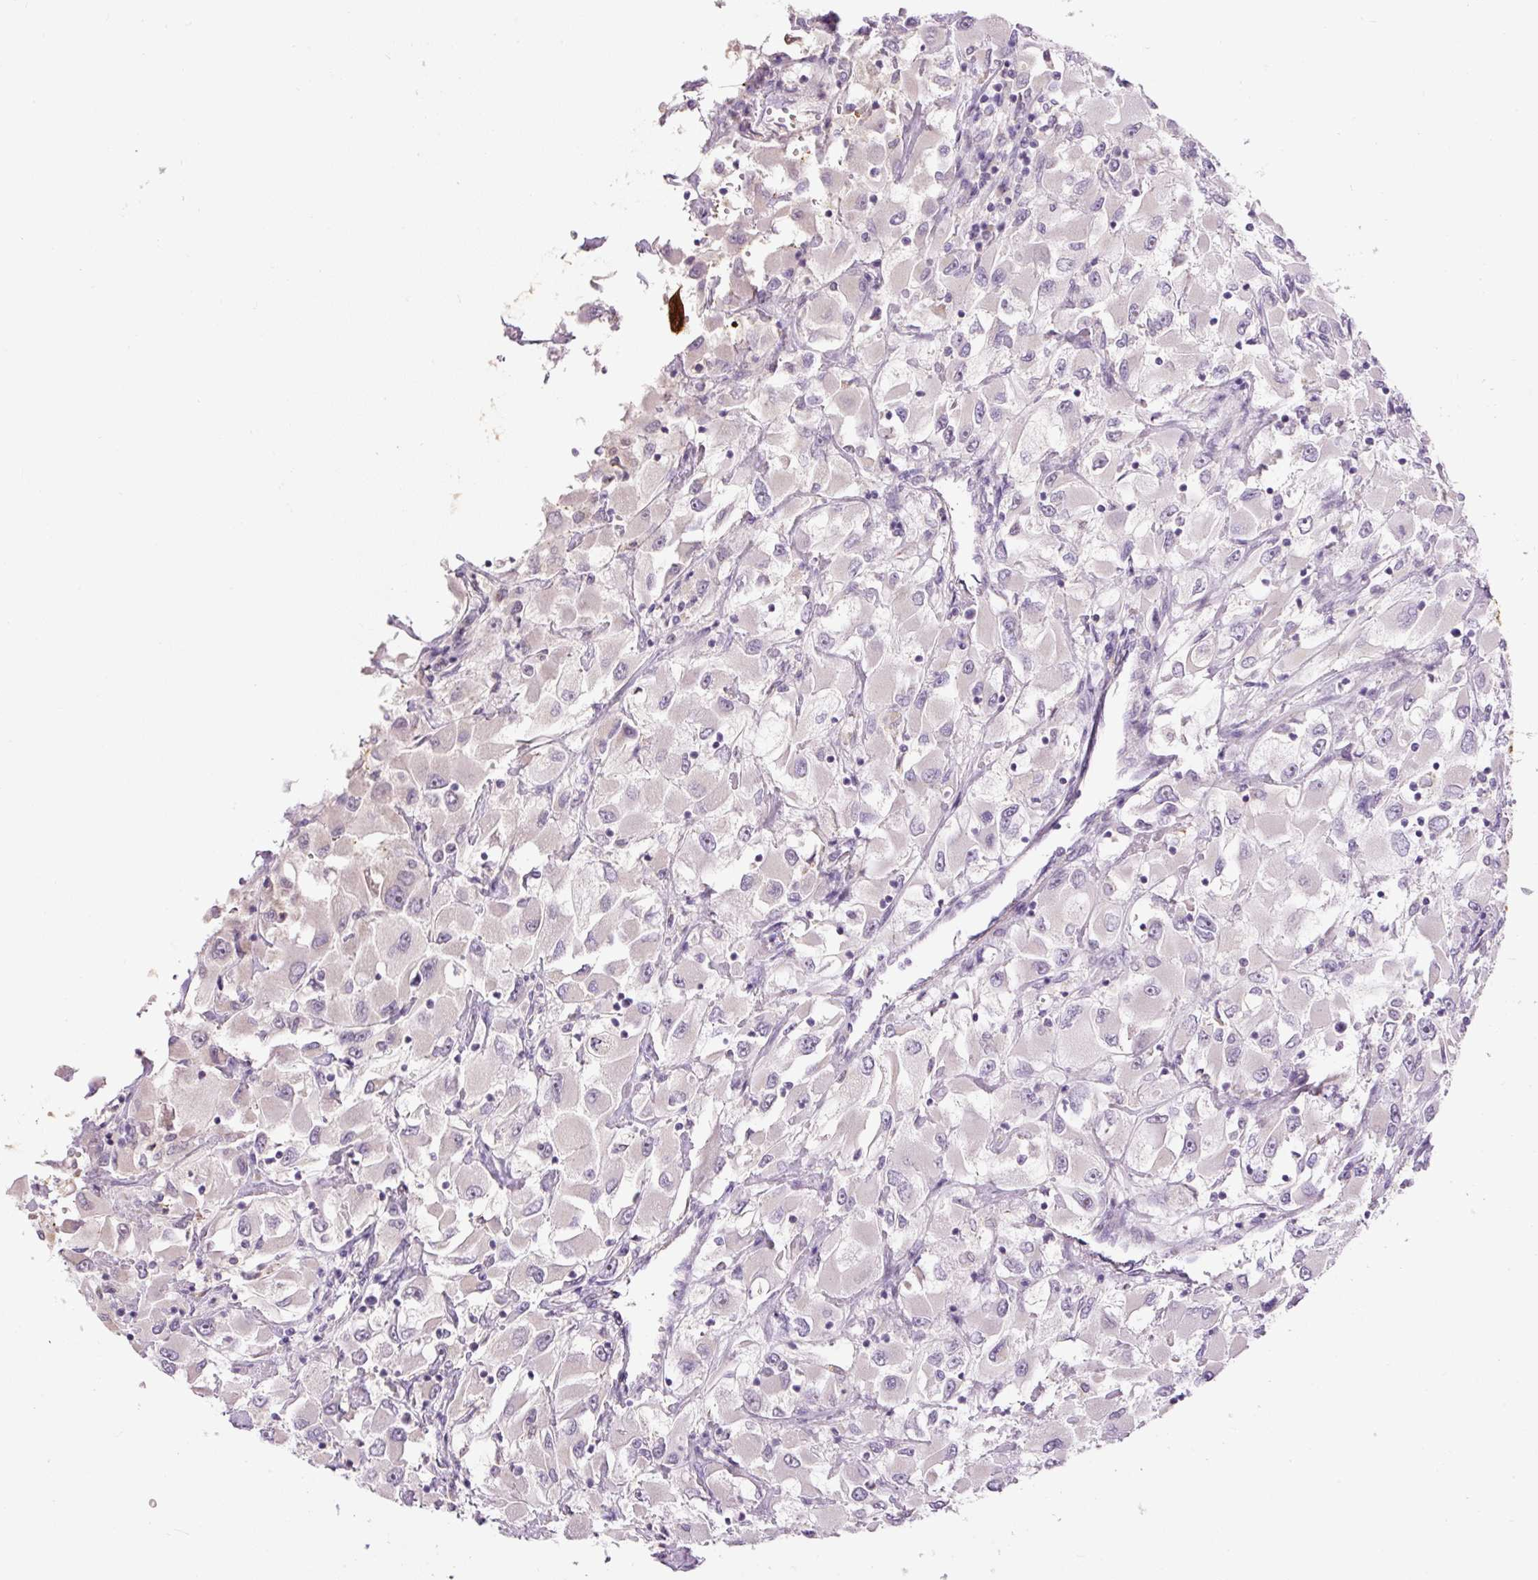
{"staining": {"intensity": "negative", "quantity": "none", "location": "none"}, "tissue": "renal cancer", "cell_type": "Tumor cells", "image_type": "cancer", "snomed": [{"axis": "morphology", "description": "Adenocarcinoma, NOS"}, {"axis": "topography", "description": "Kidney"}], "caption": "DAB immunohistochemical staining of renal cancer shows no significant positivity in tumor cells.", "gene": "FABP7", "patient": {"sex": "female", "age": 52}}